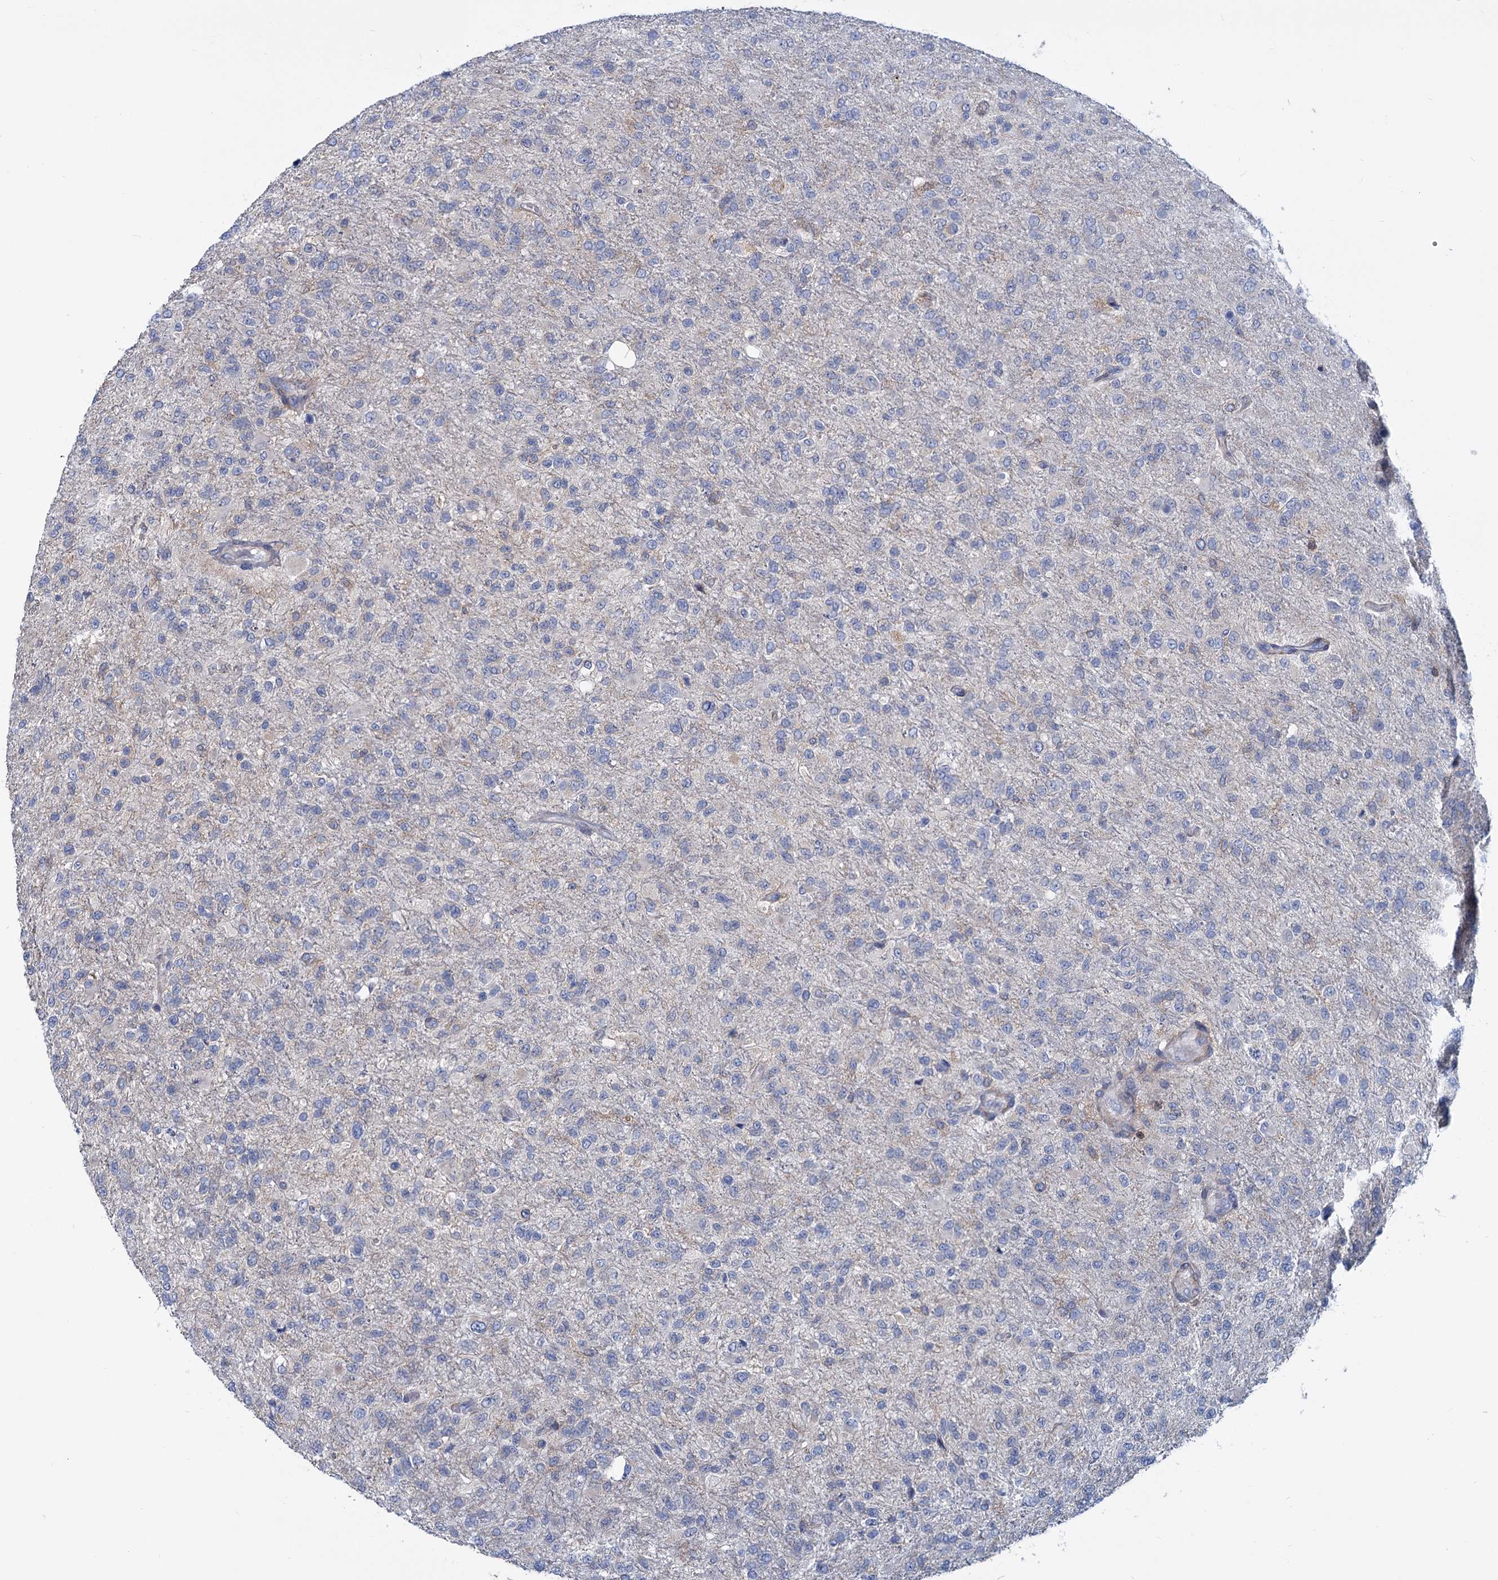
{"staining": {"intensity": "negative", "quantity": "none", "location": "none"}, "tissue": "glioma", "cell_type": "Tumor cells", "image_type": "cancer", "snomed": [{"axis": "morphology", "description": "Glioma, malignant, High grade"}, {"axis": "topography", "description": "Brain"}], "caption": "Tumor cells are negative for brown protein staining in glioma.", "gene": "LRCH4", "patient": {"sex": "female", "age": 74}}